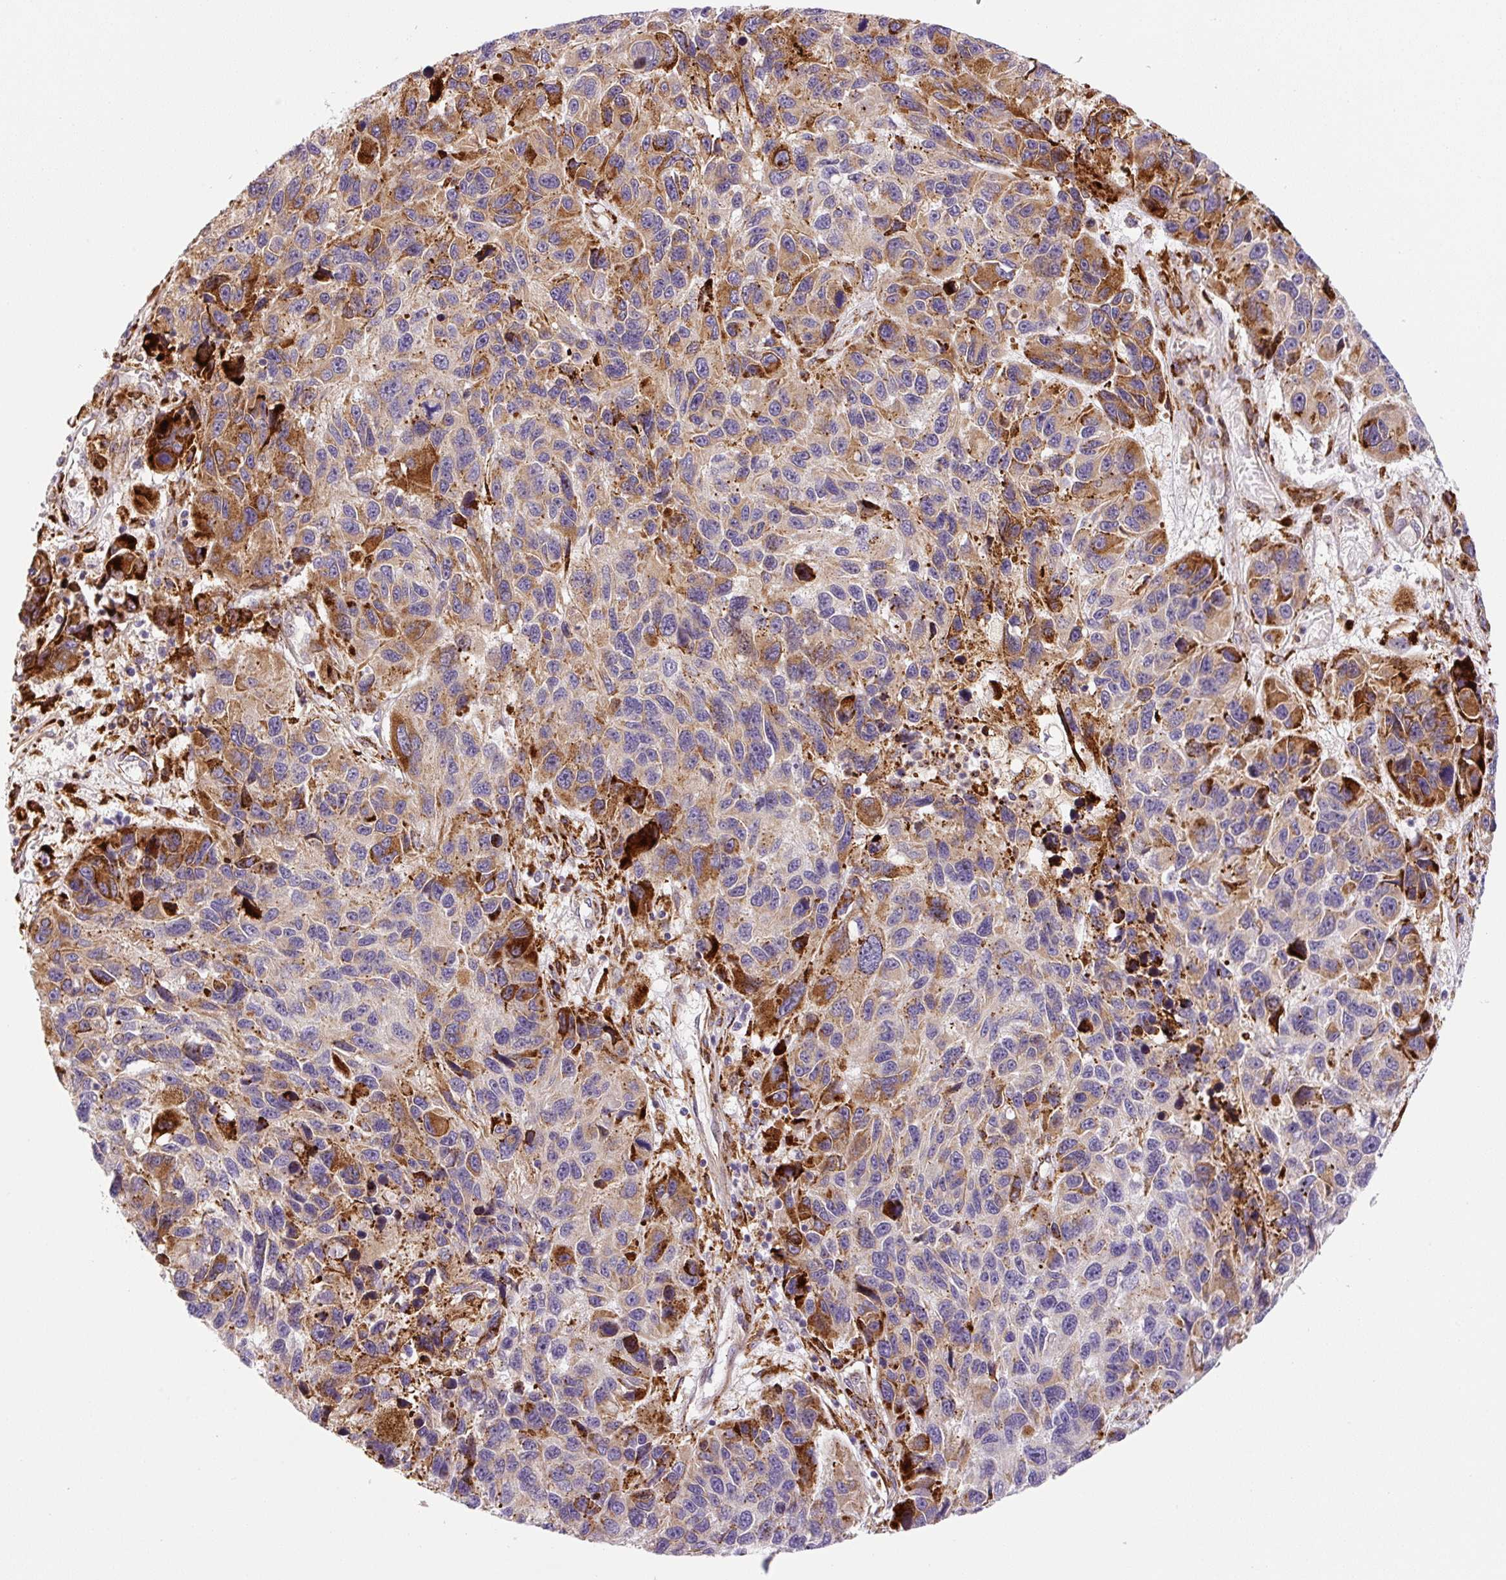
{"staining": {"intensity": "moderate", "quantity": "25%-75%", "location": "cytoplasmic/membranous"}, "tissue": "melanoma", "cell_type": "Tumor cells", "image_type": "cancer", "snomed": [{"axis": "morphology", "description": "Malignant melanoma, NOS"}, {"axis": "topography", "description": "Skin"}], "caption": "Melanoma stained with DAB immunohistochemistry (IHC) exhibits medium levels of moderate cytoplasmic/membranous staining in approximately 25%-75% of tumor cells.", "gene": "DISP3", "patient": {"sex": "male", "age": 53}}